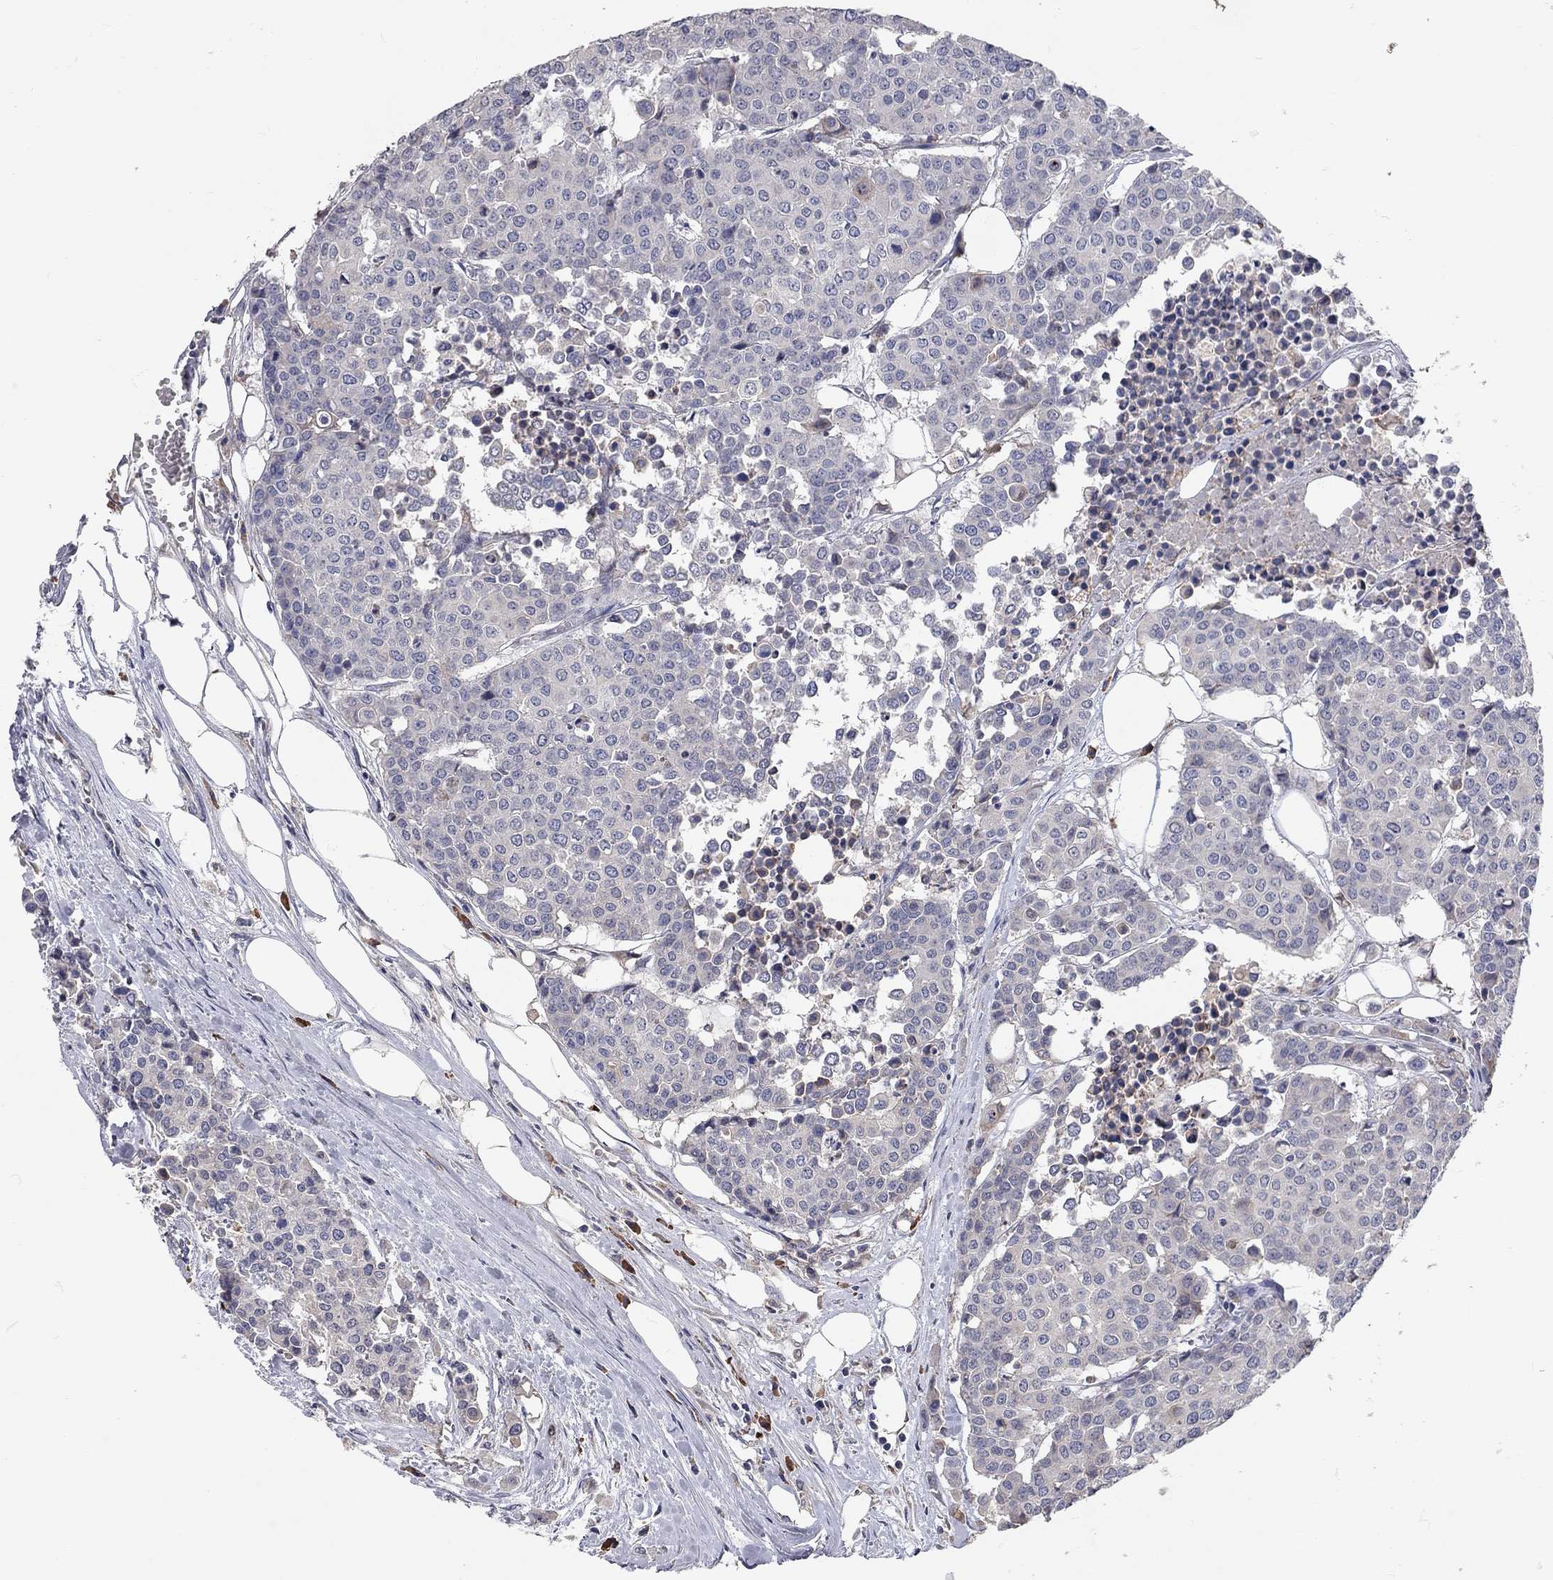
{"staining": {"intensity": "negative", "quantity": "none", "location": "none"}, "tissue": "carcinoid", "cell_type": "Tumor cells", "image_type": "cancer", "snomed": [{"axis": "morphology", "description": "Carcinoid, malignant, NOS"}, {"axis": "topography", "description": "Colon"}], "caption": "This is a photomicrograph of IHC staining of carcinoid, which shows no expression in tumor cells.", "gene": "XAGE2", "patient": {"sex": "male", "age": 81}}